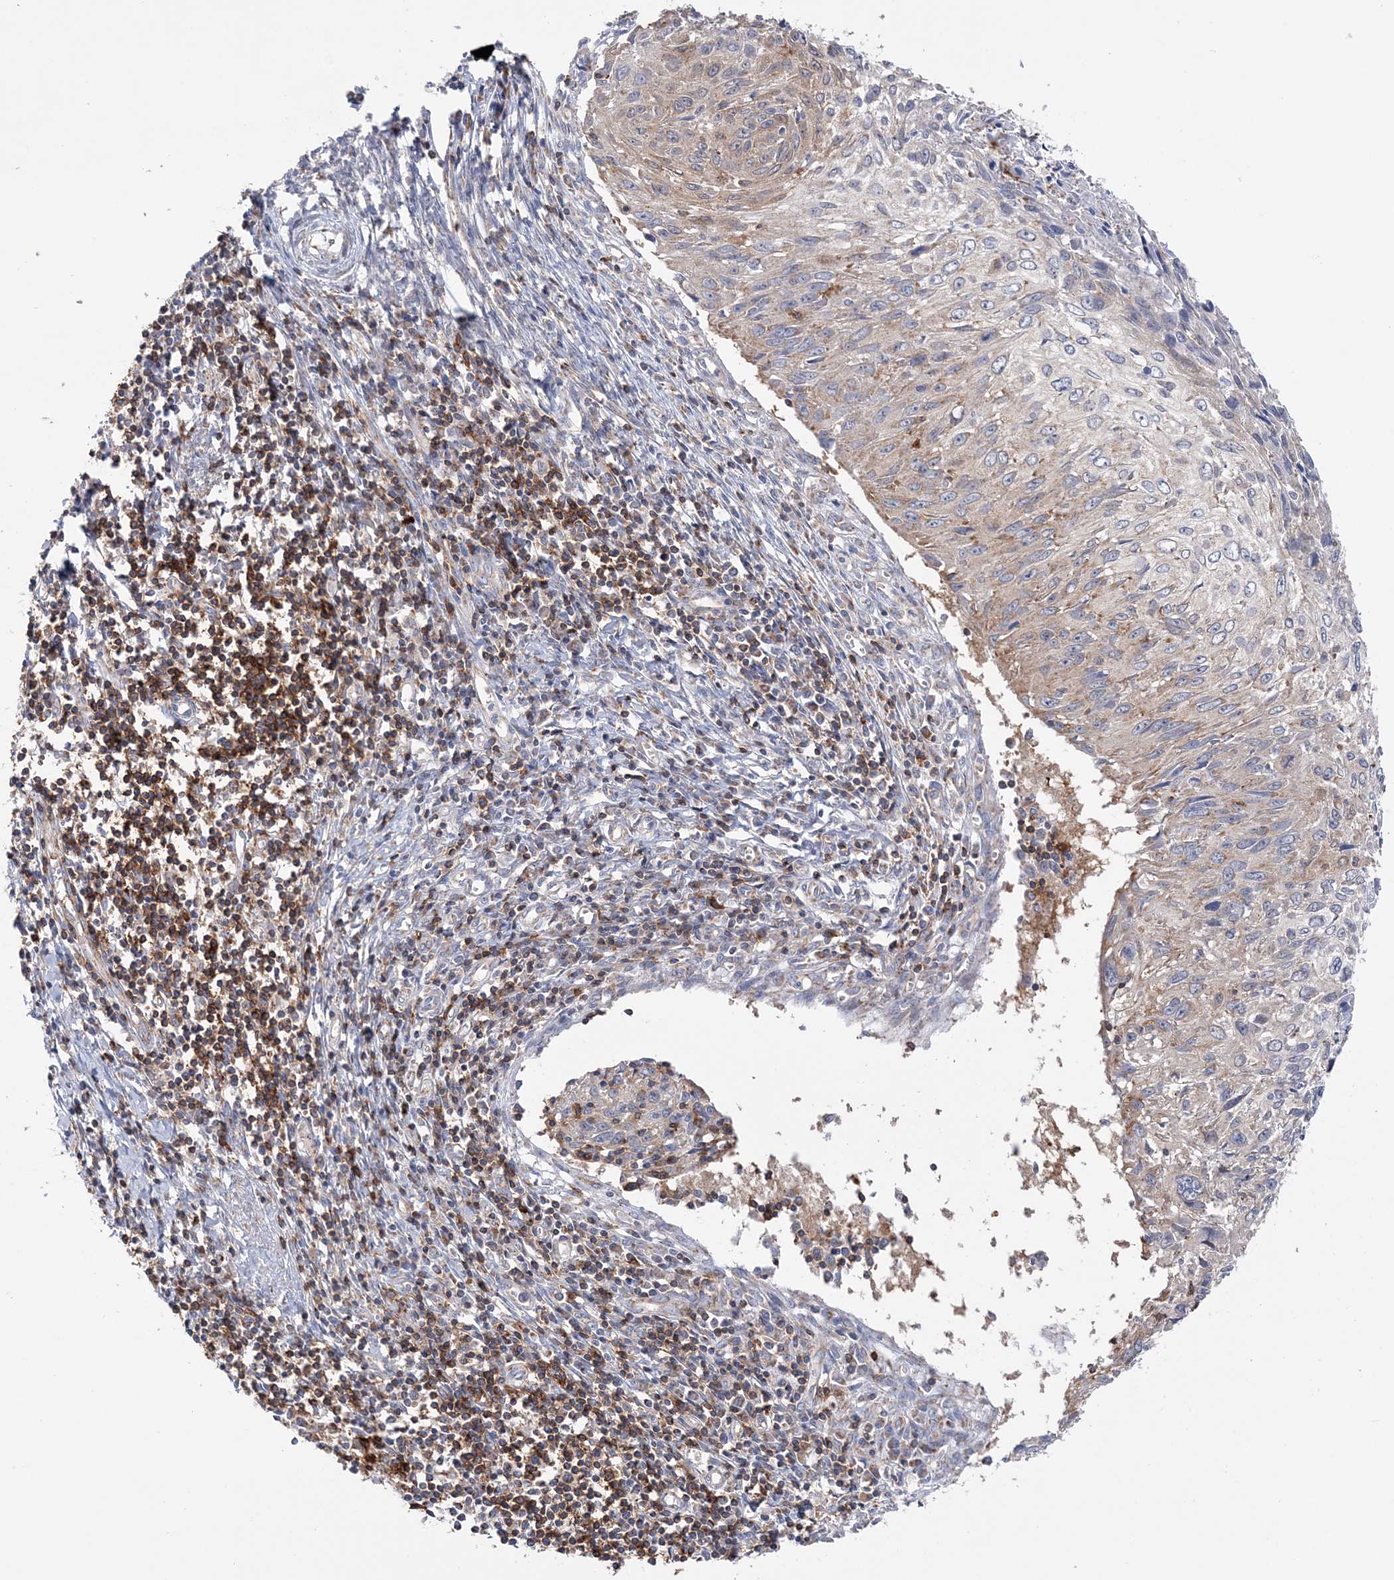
{"staining": {"intensity": "weak", "quantity": "<25%", "location": "cytoplasmic/membranous"}, "tissue": "cervical cancer", "cell_type": "Tumor cells", "image_type": "cancer", "snomed": [{"axis": "morphology", "description": "Squamous cell carcinoma, NOS"}, {"axis": "topography", "description": "Cervix"}], "caption": "Histopathology image shows no significant protein expression in tumor cells of cervical cancer (squamous cell carcinoma).", "gene": "TTC32", "patient": {"sex": "female", "age": 51}}